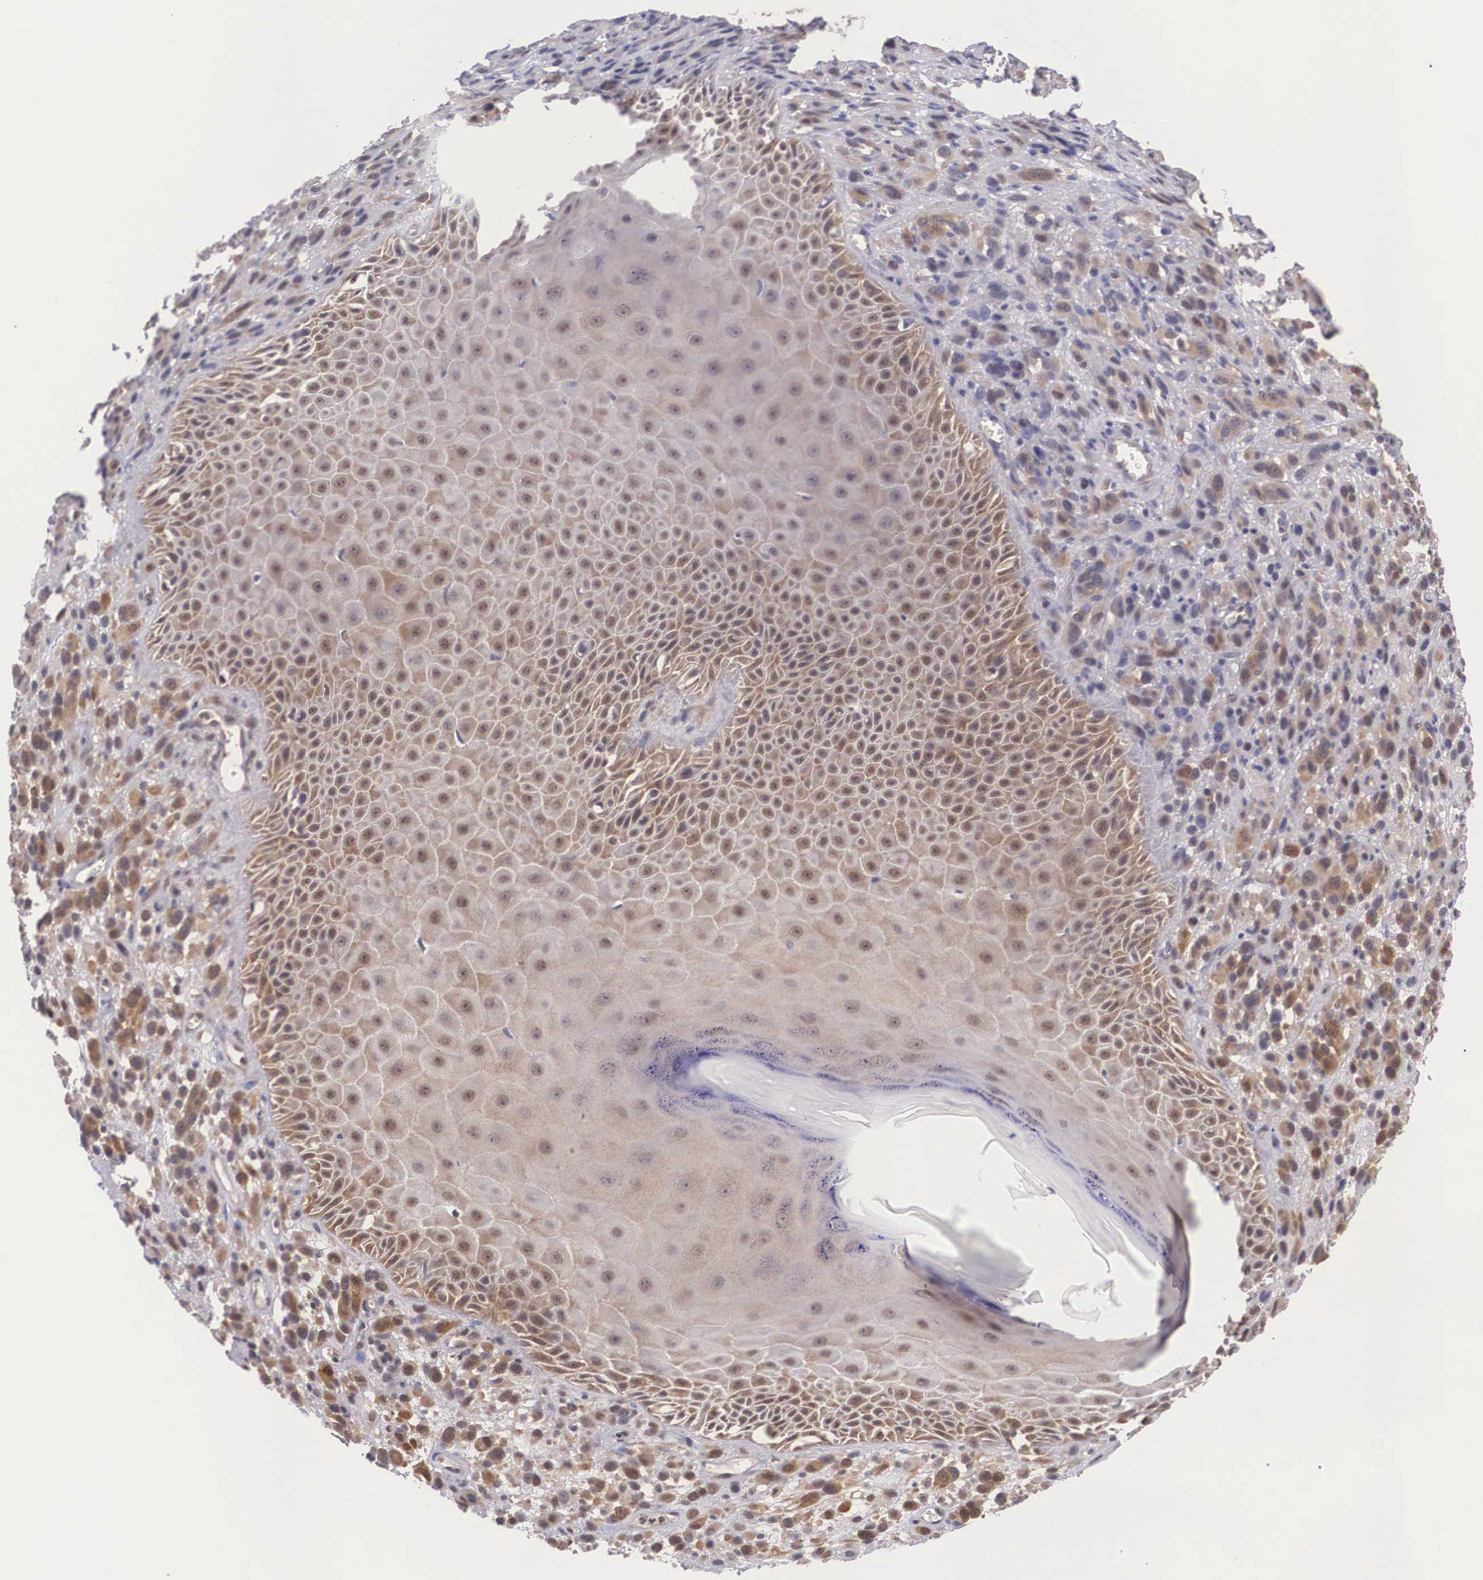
{"staining": {"intensity": "moderate", "quantity": ">75%", "location": "cytoplasmic/membranous"}, "tissue": "melanoma", "cell_type": "Tumor cells", "image_type": "cancer", "snomed": [{"axis": "morphology", "description": "Malignant melanoma, NOS"}, {"axis": "topography", "description": "Skin"}], "caption": "Melanoma tissue reveals moderate cytoplasmic/membranous expression in about >75% of tumor cells", "gene": "IGBP1", "patient": {"sex": "male", "age": 51}}